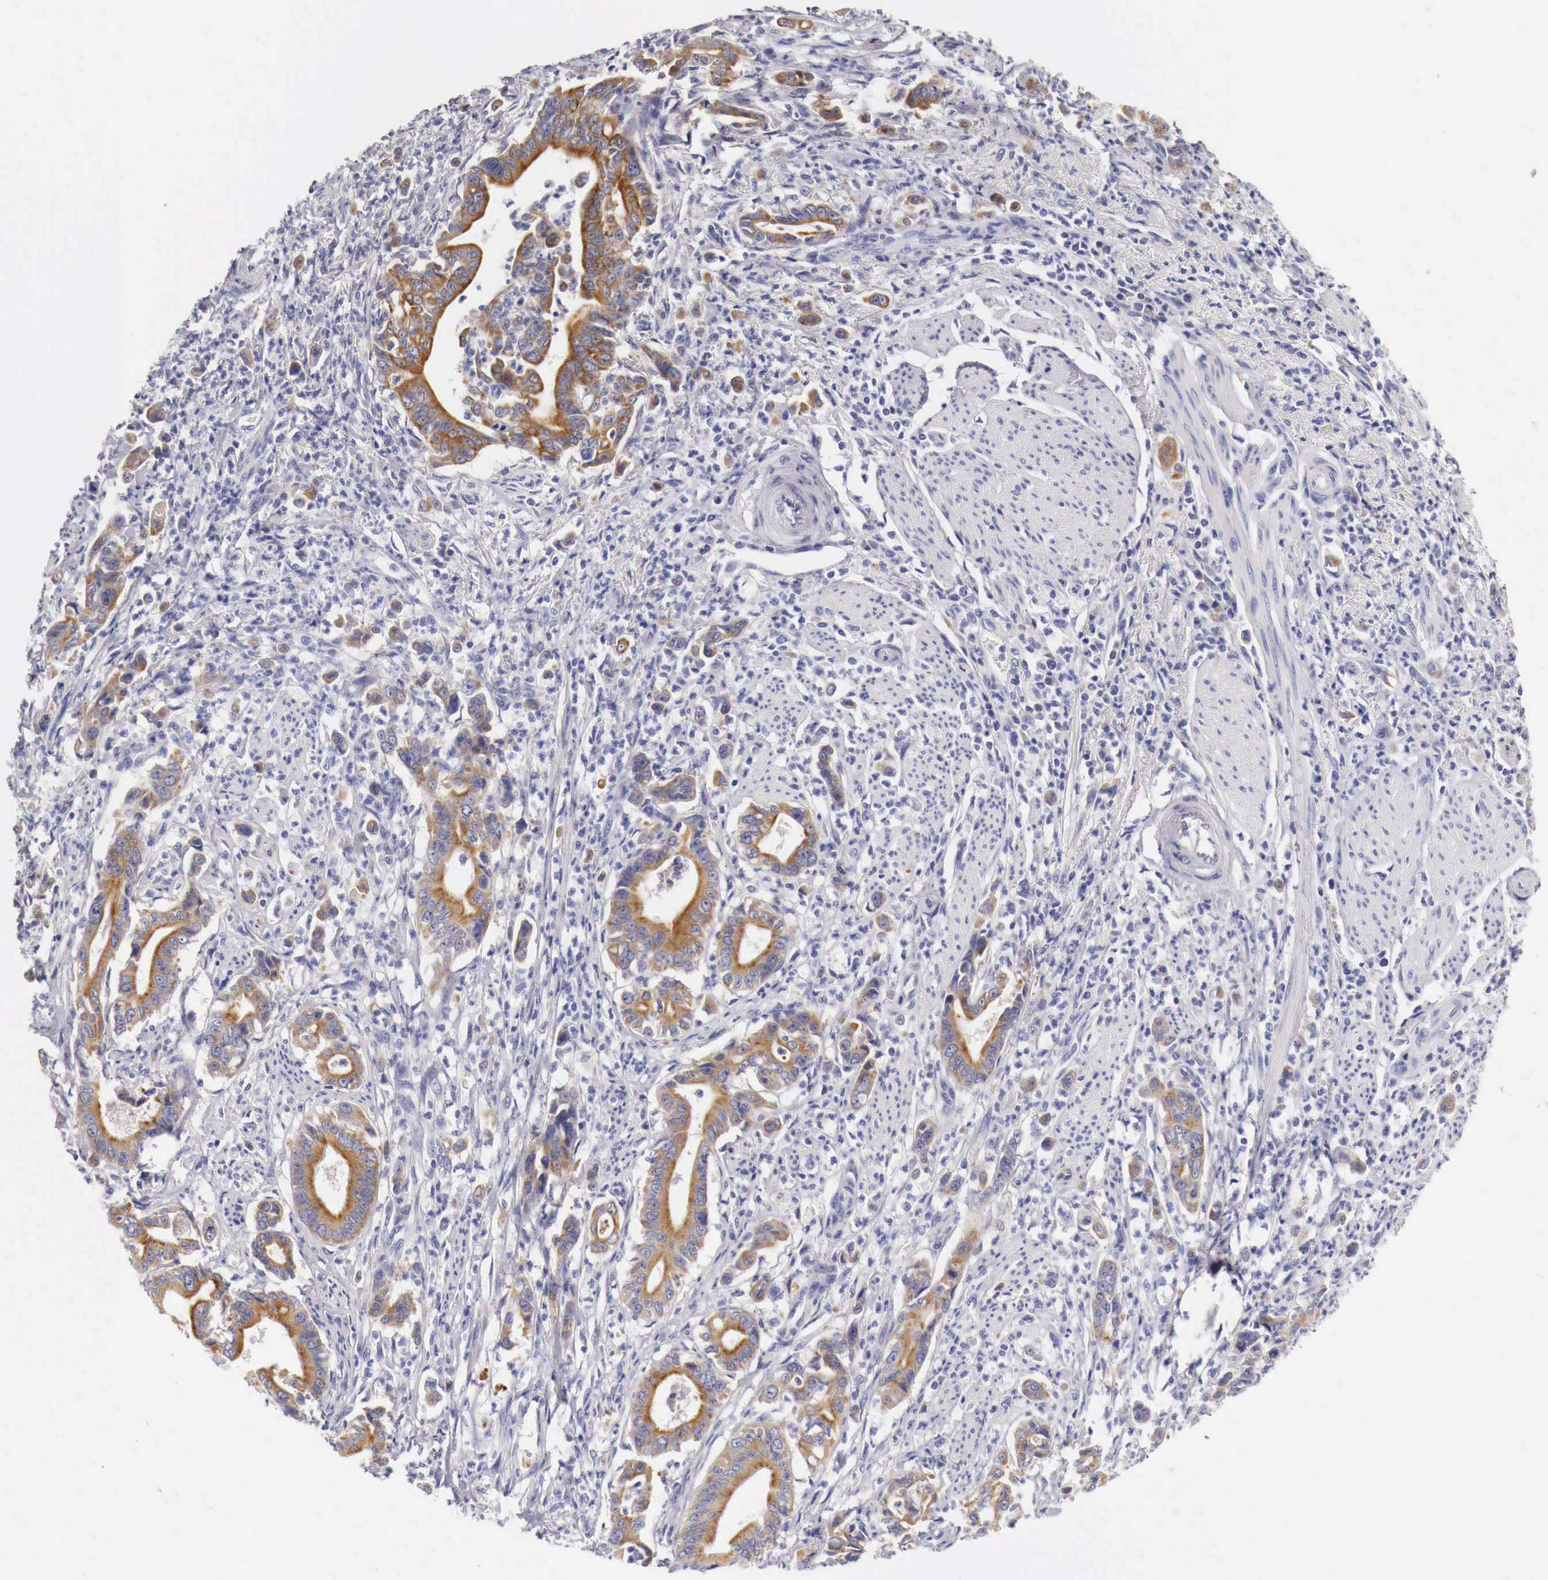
{"staining": {"intensity": "moderate", "quantity": ">75%", "location": "cytoplasmic/membranous"}, "tissue": "stomach cancer", "cell_type": "Tumor cells", "image_type": "cancer", "snomed": [{"axis": "morphology", "description": "Adenocarcinoma, NOS"}, {"axis": "topography", "description": "Stomach"}], "caption": "This photomicrograph reveals immunohistochemistry (IHC) staining of human stomach cancer, with medium moderate cytoplasmic/membranous expression in about >75% of tumor cells.", "gene": "NREP", "patient": {"sex": "female", "age": 76}}